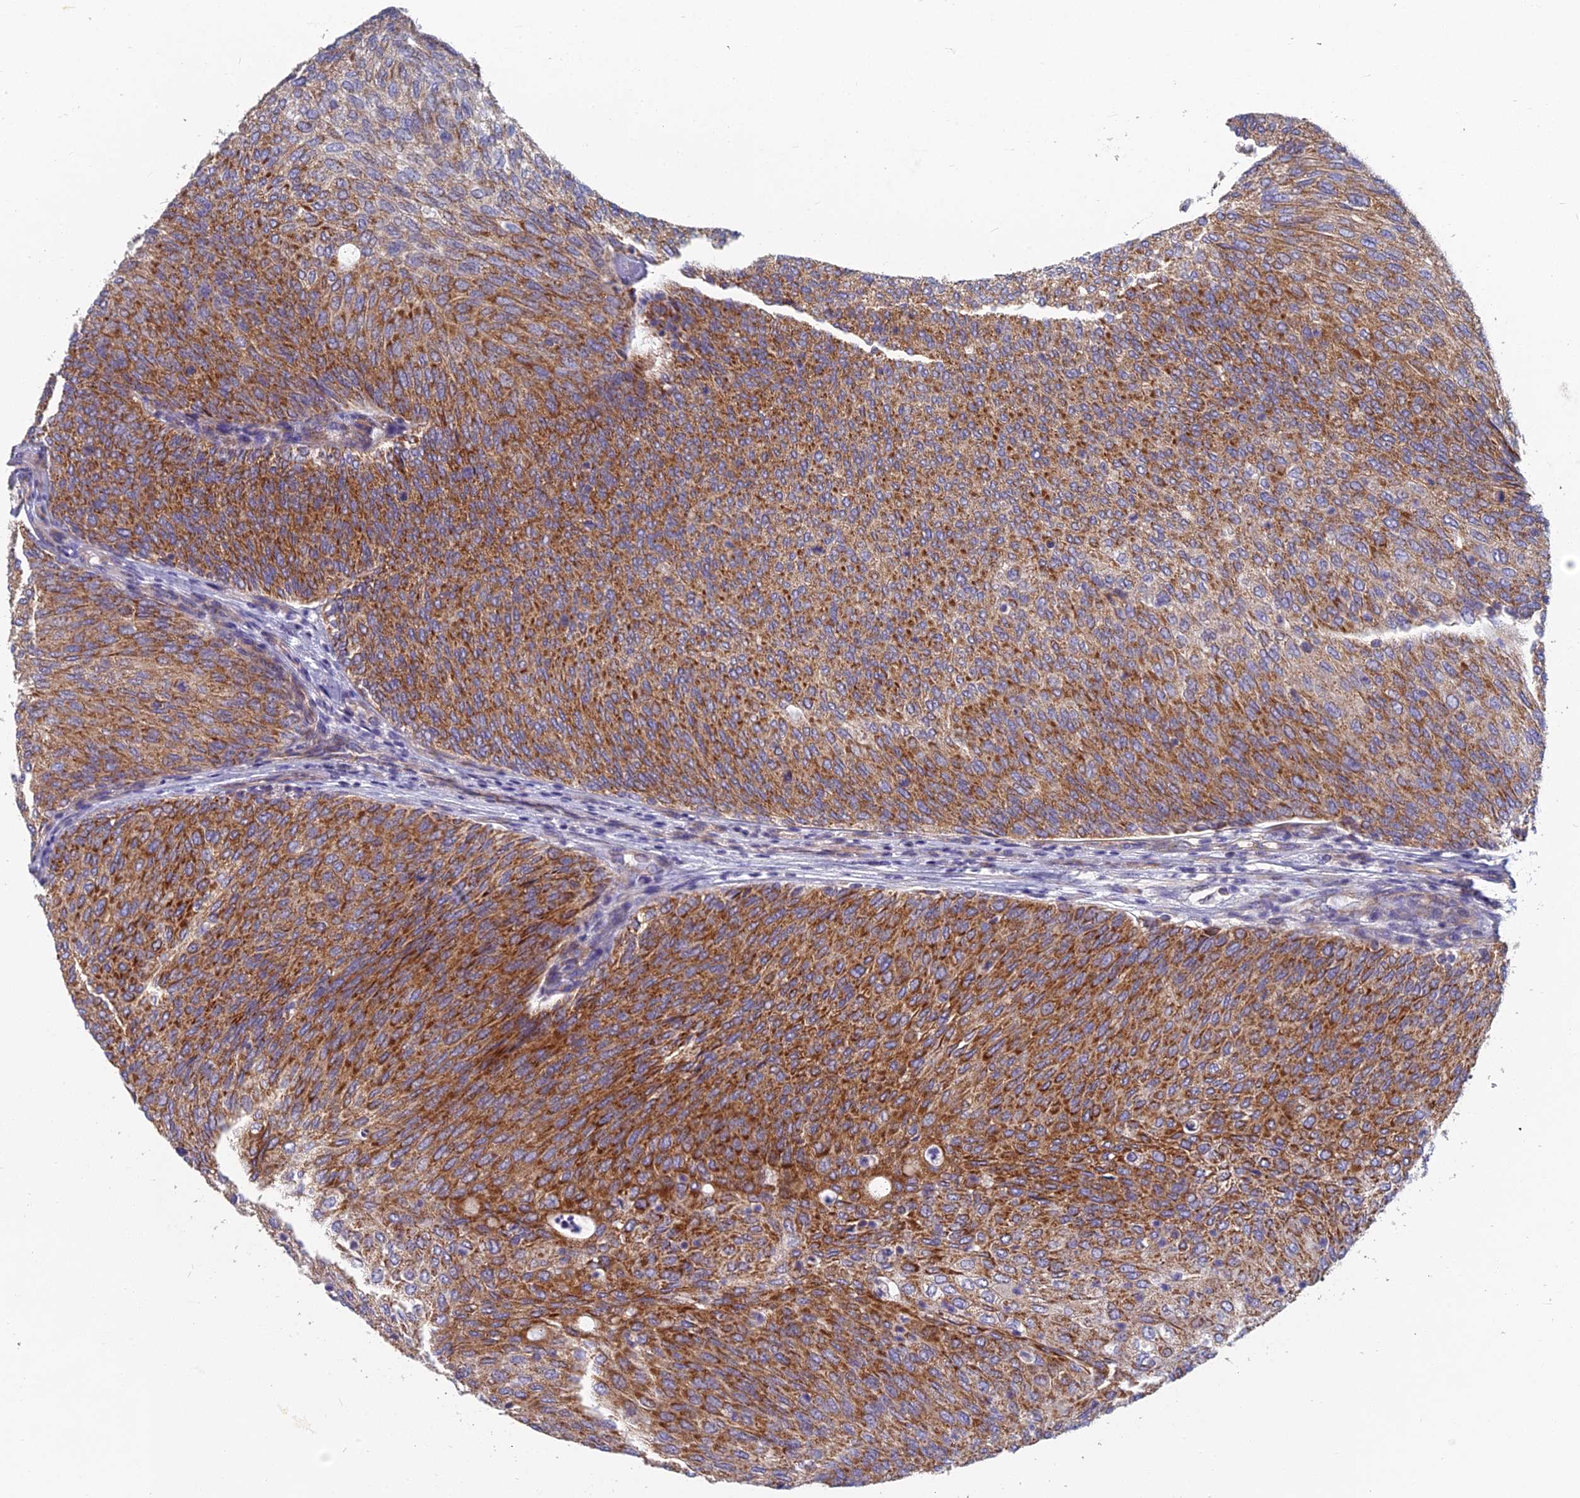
{"staining": {"intensity": "strong", "quantity": ">75%", "location": "cytoplasmic/membranous"}, "tissue": "urothelial cancer", "cell_type": "Tumor cells", "image_type": "cancer", "snomed": [{"axis": "morphology", "description": "Urothelial carcinoma, Low grade"}, {"axis": "topography", "description": "Urinary bladder"}], "caption": "This image demonstrates urothelial cancer stained with immunohistochemistry (IHC) to label a protein in brown. The cytoplasmic/membranous of tumor cells show strong positivity for the protein. Nuclei are counter-stained blue.", "gene": "COX20", "patient": {"sex": "female", "age": 79}}